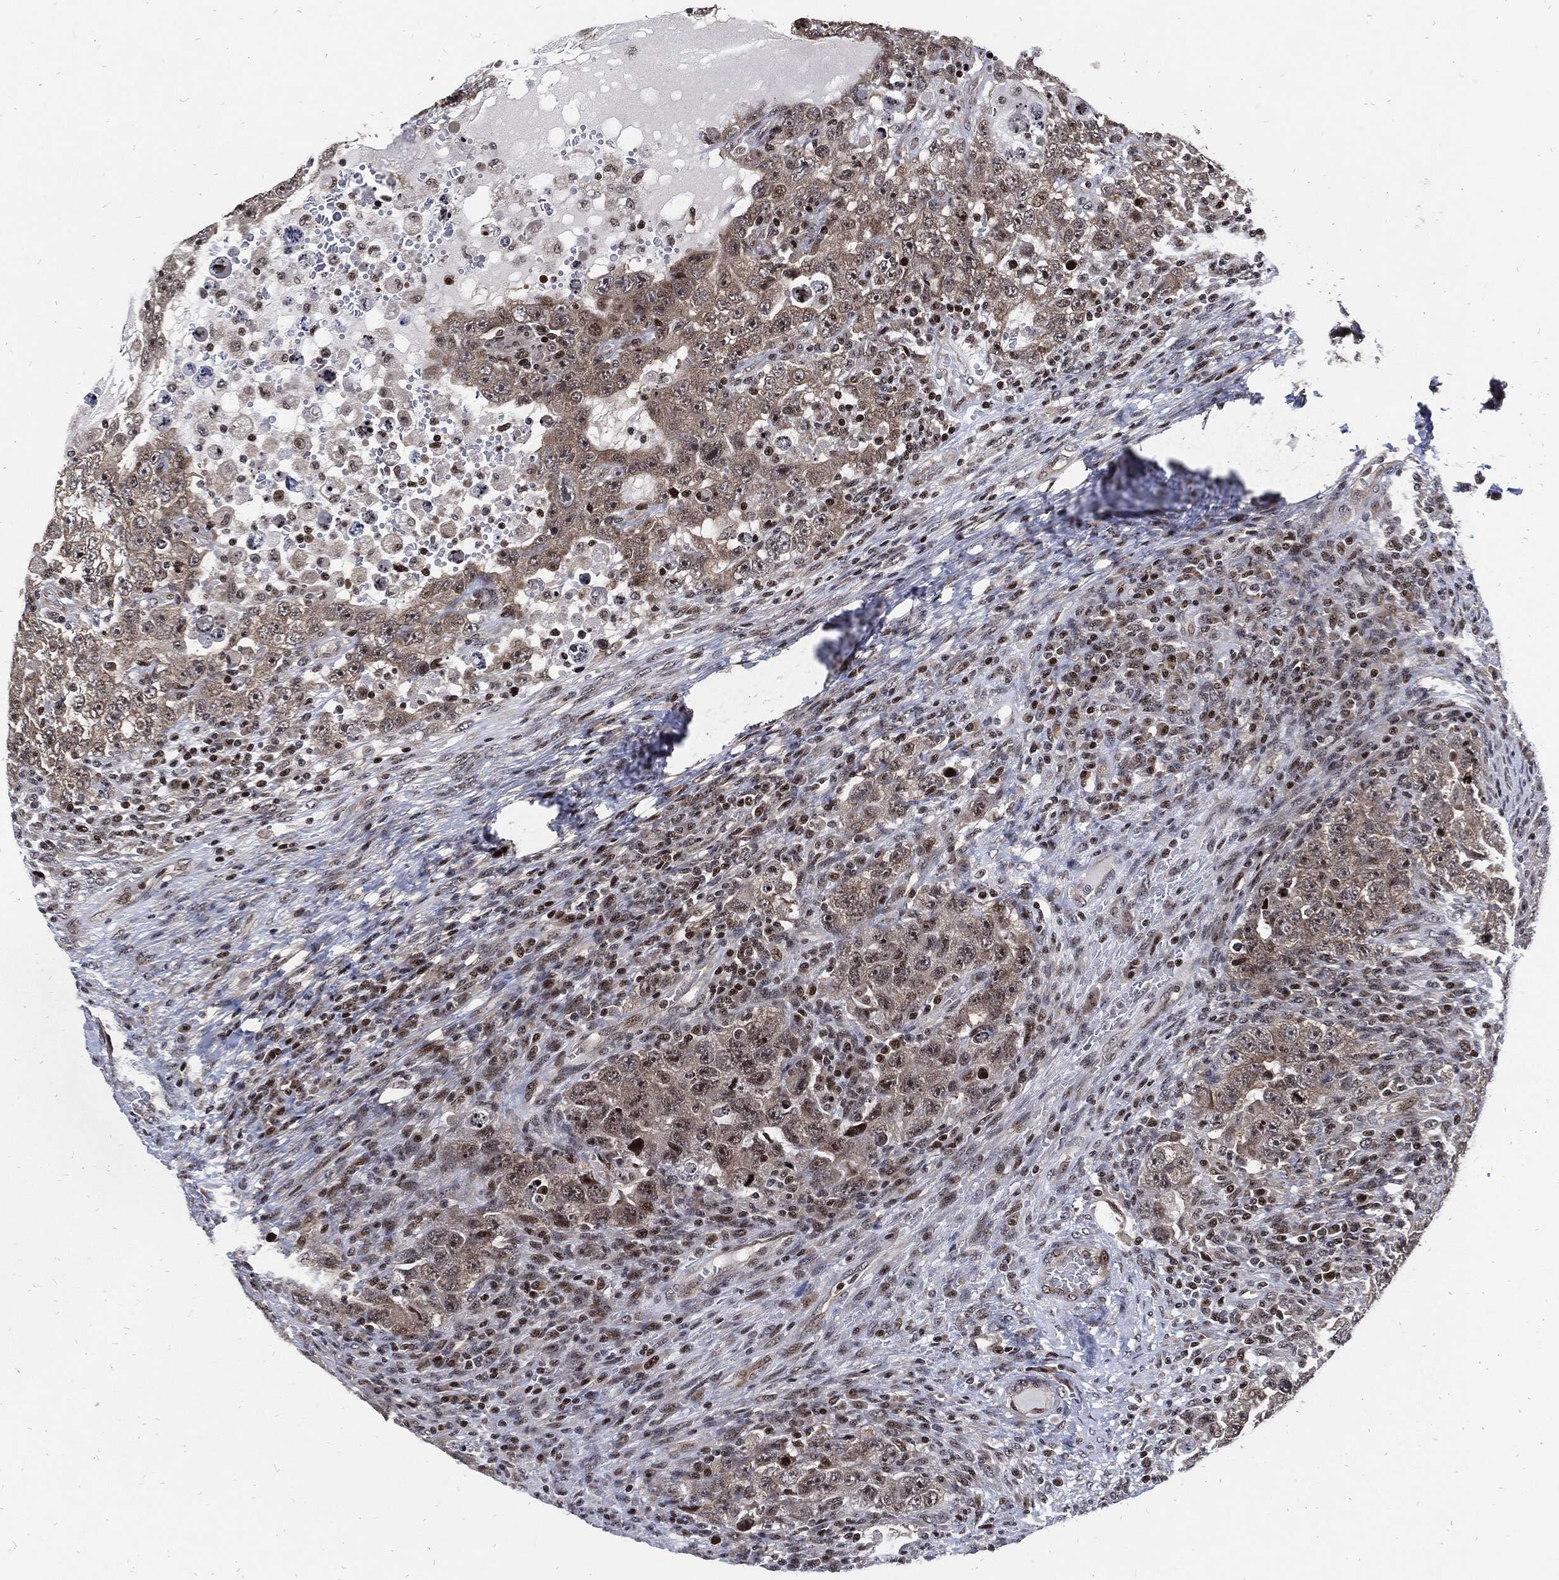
{"staining": {"intensity": "weak", "quantity": "<25%", "location": "cytoplasmic/membranous"}, "tissue": "testis cancer", "cell_type": "Tumor cells", "image_type": "cancer", "snomed": [{"axis": "morphology", "description": "Carcinoma, Embryonal, NOS"}, {"axis": "topography", "description": "Testis"}], "caption": "The IHC histopathology image has no significant expression in tumor cells of testis cancer tissue. (DAB (3,3'-diaminobenzidine) immunohistochemistry visualized using brightfield microscopy, high magnification).", "gene": "ZNF775", "patient": {"sex": "male", "age": 26}}